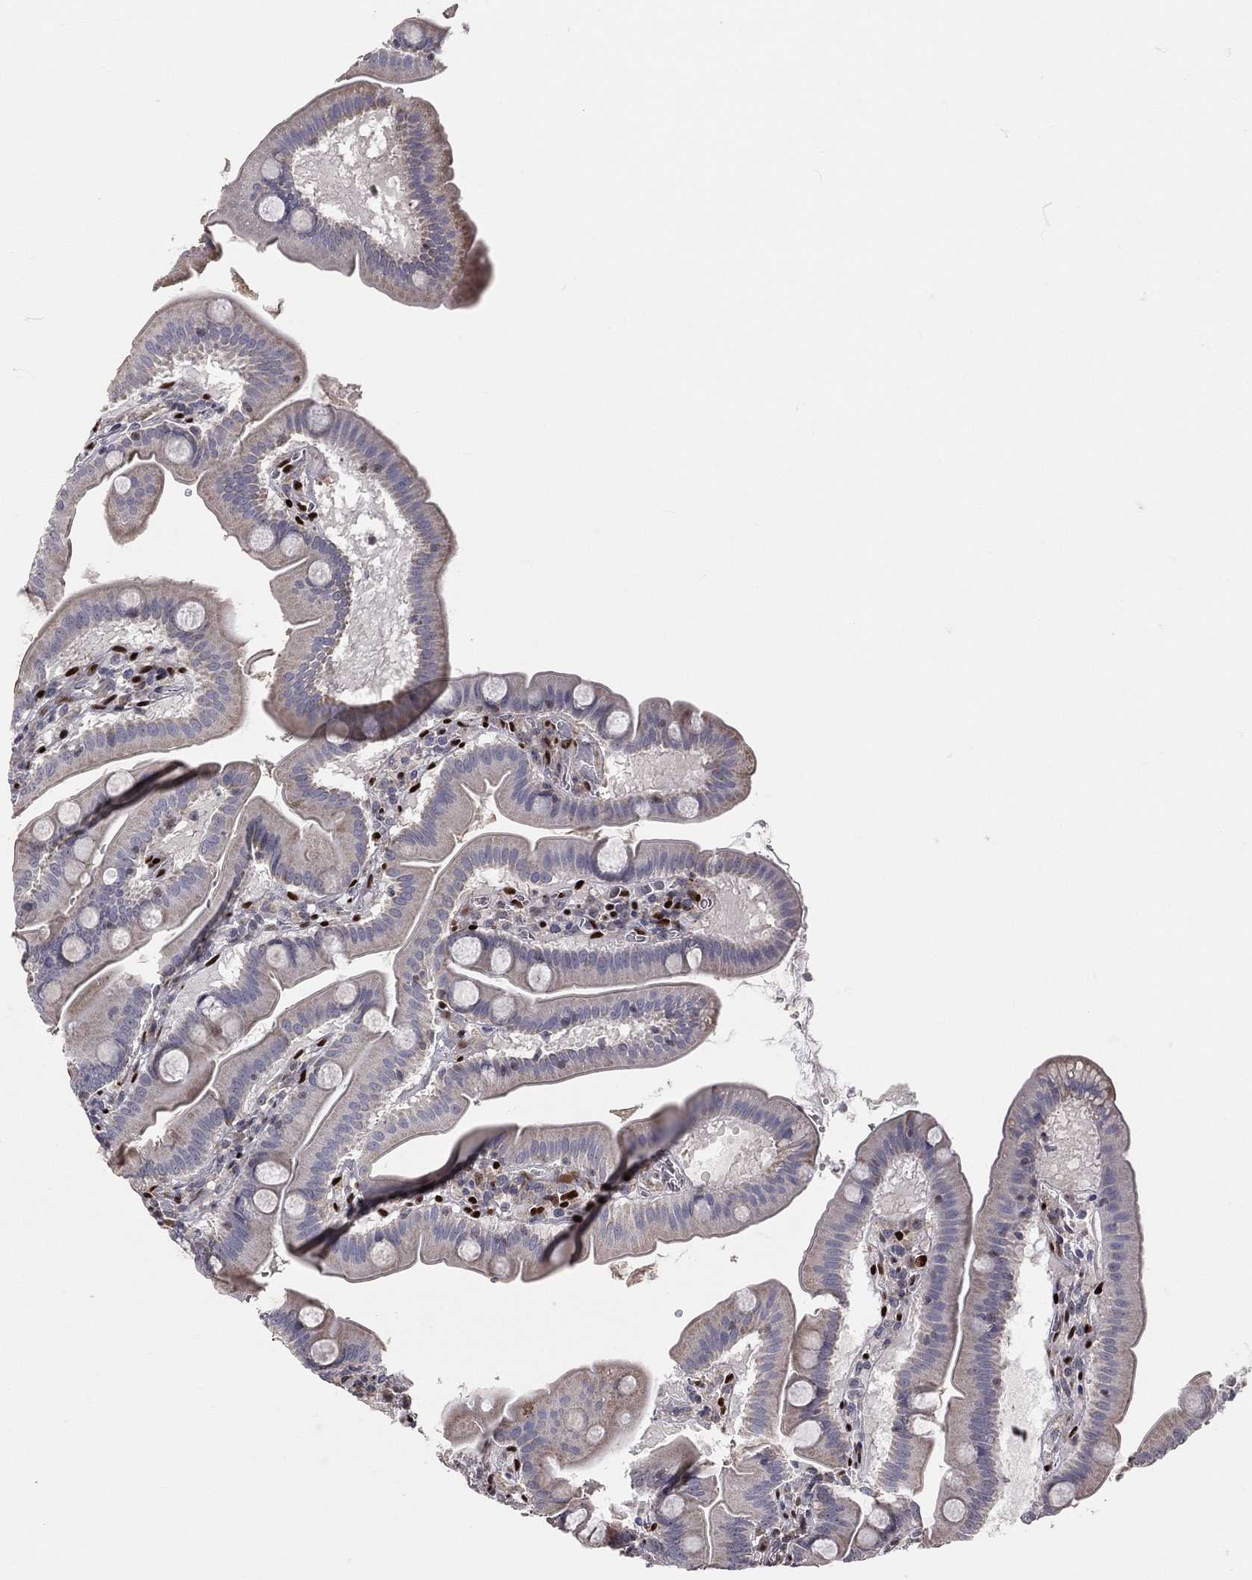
{"staining": {"intensity": "moderate", "quantity": "<25%", "location": "cytoplasmic/membranous"}, "tissue": "duodenum", "cell_type": "Glandular cells", "image_type": "normal", "snomed": [{"axis": "morphology", "description": "Normal tissue, NOS"}, {"axis": "topography", "description": "Duodenum"}], "caption": "Immunohistochemical staining of unremarkable duodenum shows moderate cytoplasmic/membranous protein positivity in about <25% of glandular cells. (Stains: DAB (3,3'-diaminobenzidine) in brown, nuclei in blue, Microscopy: brightfield microscopy at high magnification).", "gene": "ZEB1", "patient": {"sex": "male", "age": 59}}